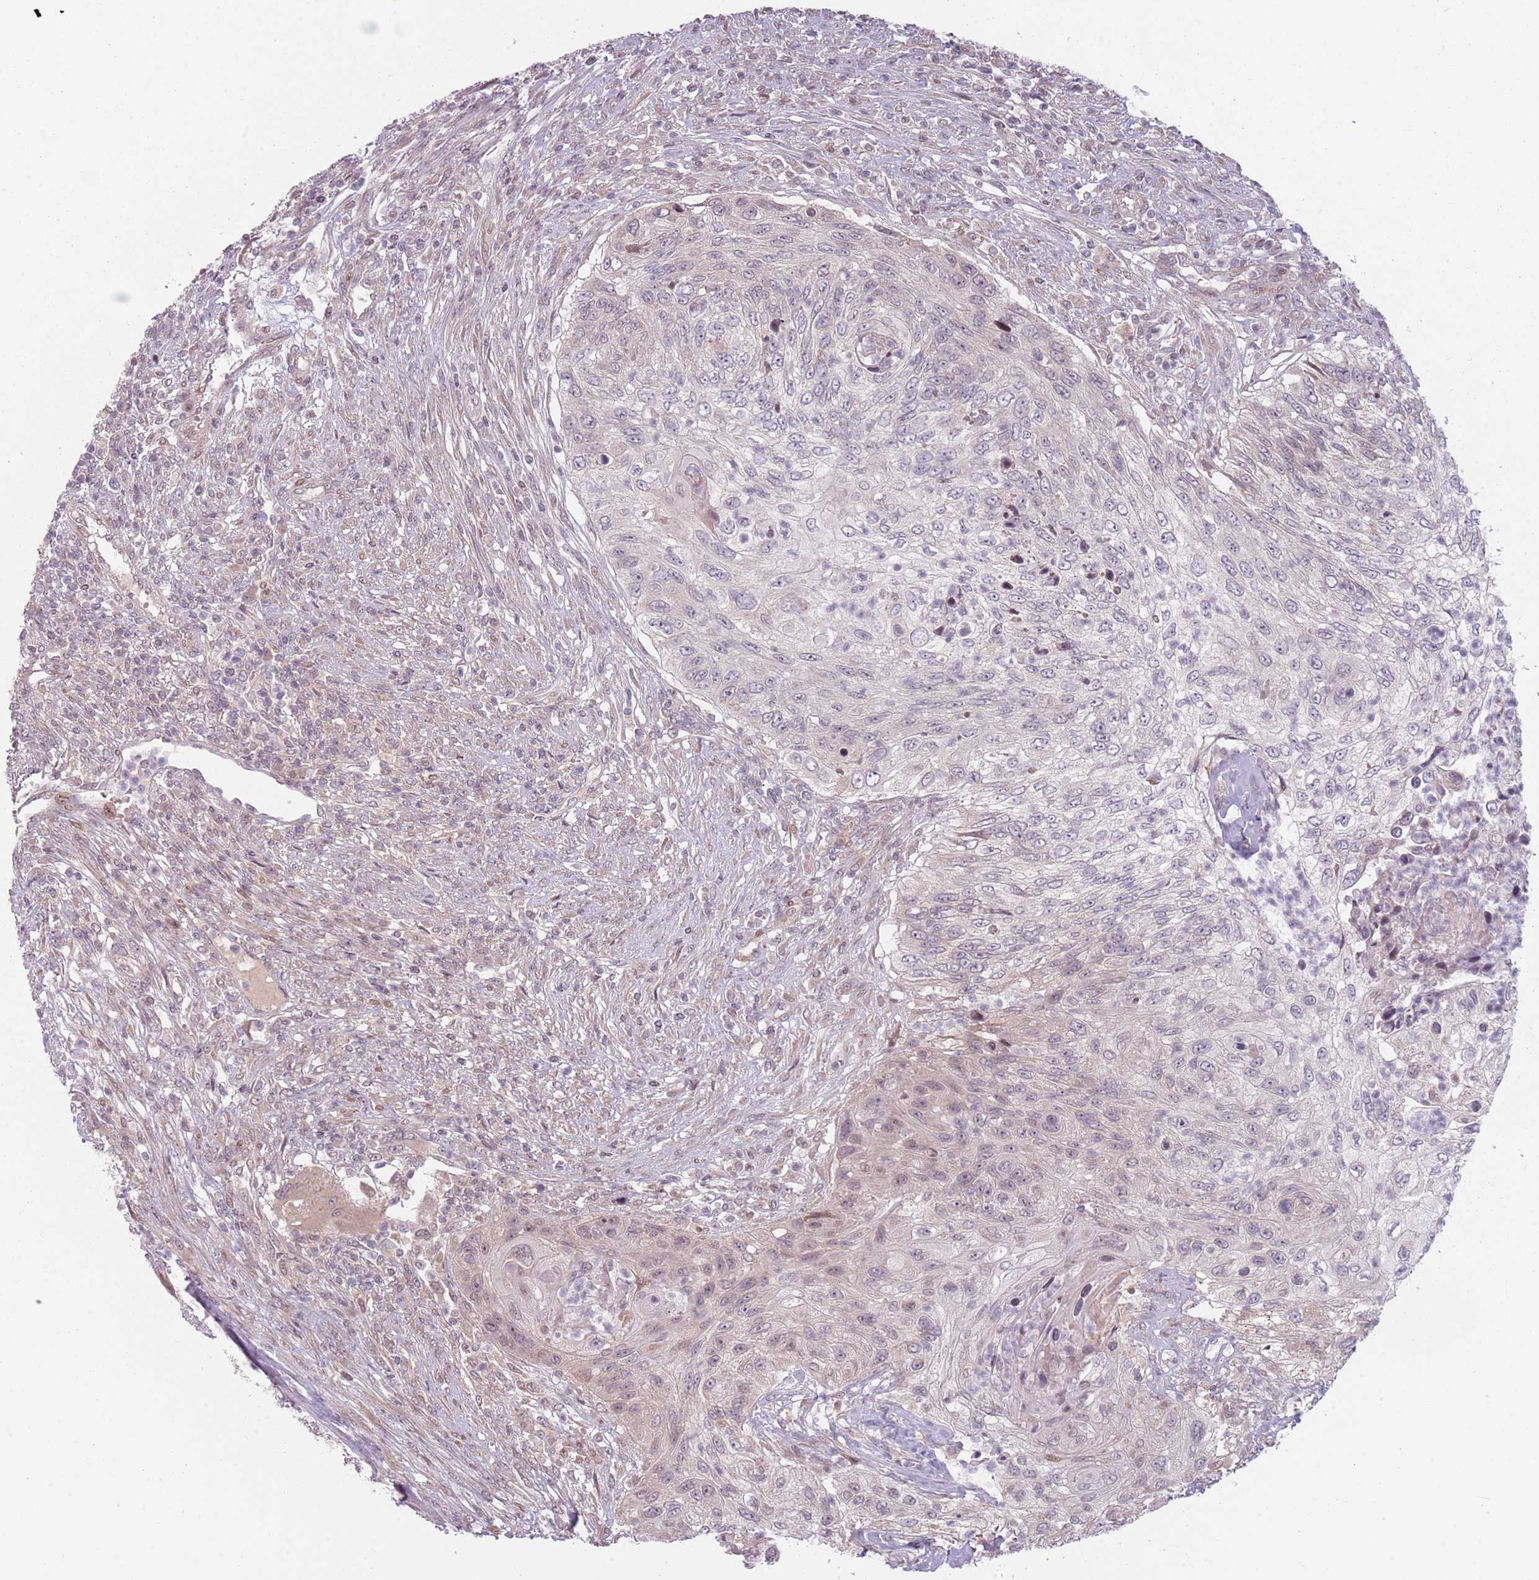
{"staining": {"intensity": "weak", "quantity": "<25%", "location": "cytoplasmic/membranous"}, "tissue": "urothelial cancer", "cell_type": "Tumor cells", "image_type": "cancer", "snomed": [{"axis": "morphology", "description": "Urothelial carcinoma, High grade"}, {"axis": "topography", "description": "Urinary bladder"}], "caption": "This is an IHC histopathology image of urothelial cancer. There is no staining in tumor cells.", "gene": "ADGRG1", "patient": {"sex": "female", "age": 60}}